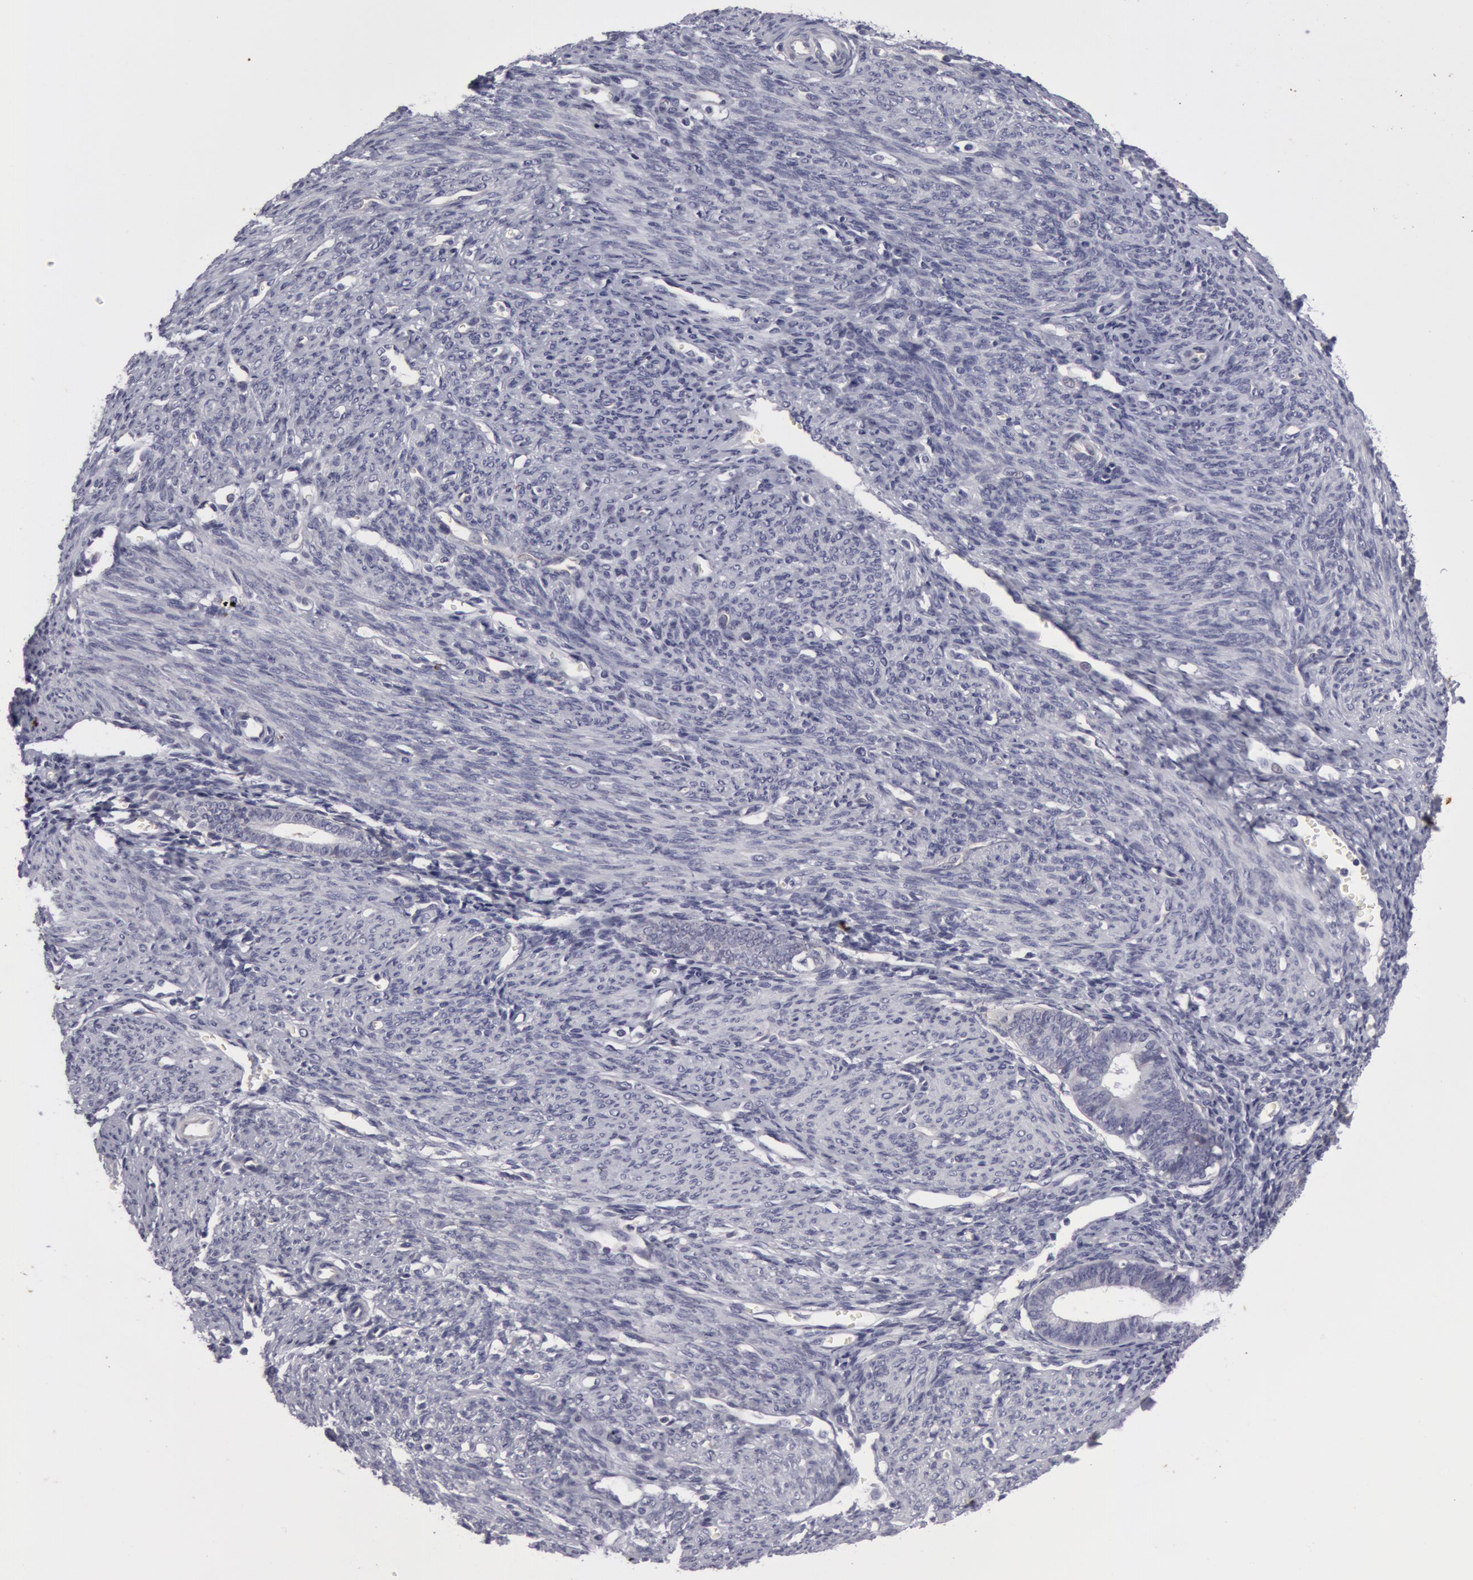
{"staining": {"intensity": "negative", "quantity": "none", "location": "none"}, "tissue": "endometrium", "cell_type": "Cells in endometrial stroma", "image_type": "normal", "snomed": [{"axis": "morphology", "description": "Normal tissue, NOS"}, {"axis": "topography", "description": "Uterus"}], "caption": "Immunohistochemical staining of normal endometrium reveals no significant positivity in cells in endometrial stroma.", "gene": "NLGN4X", "patient": {"sex": "female", "age": 83}}